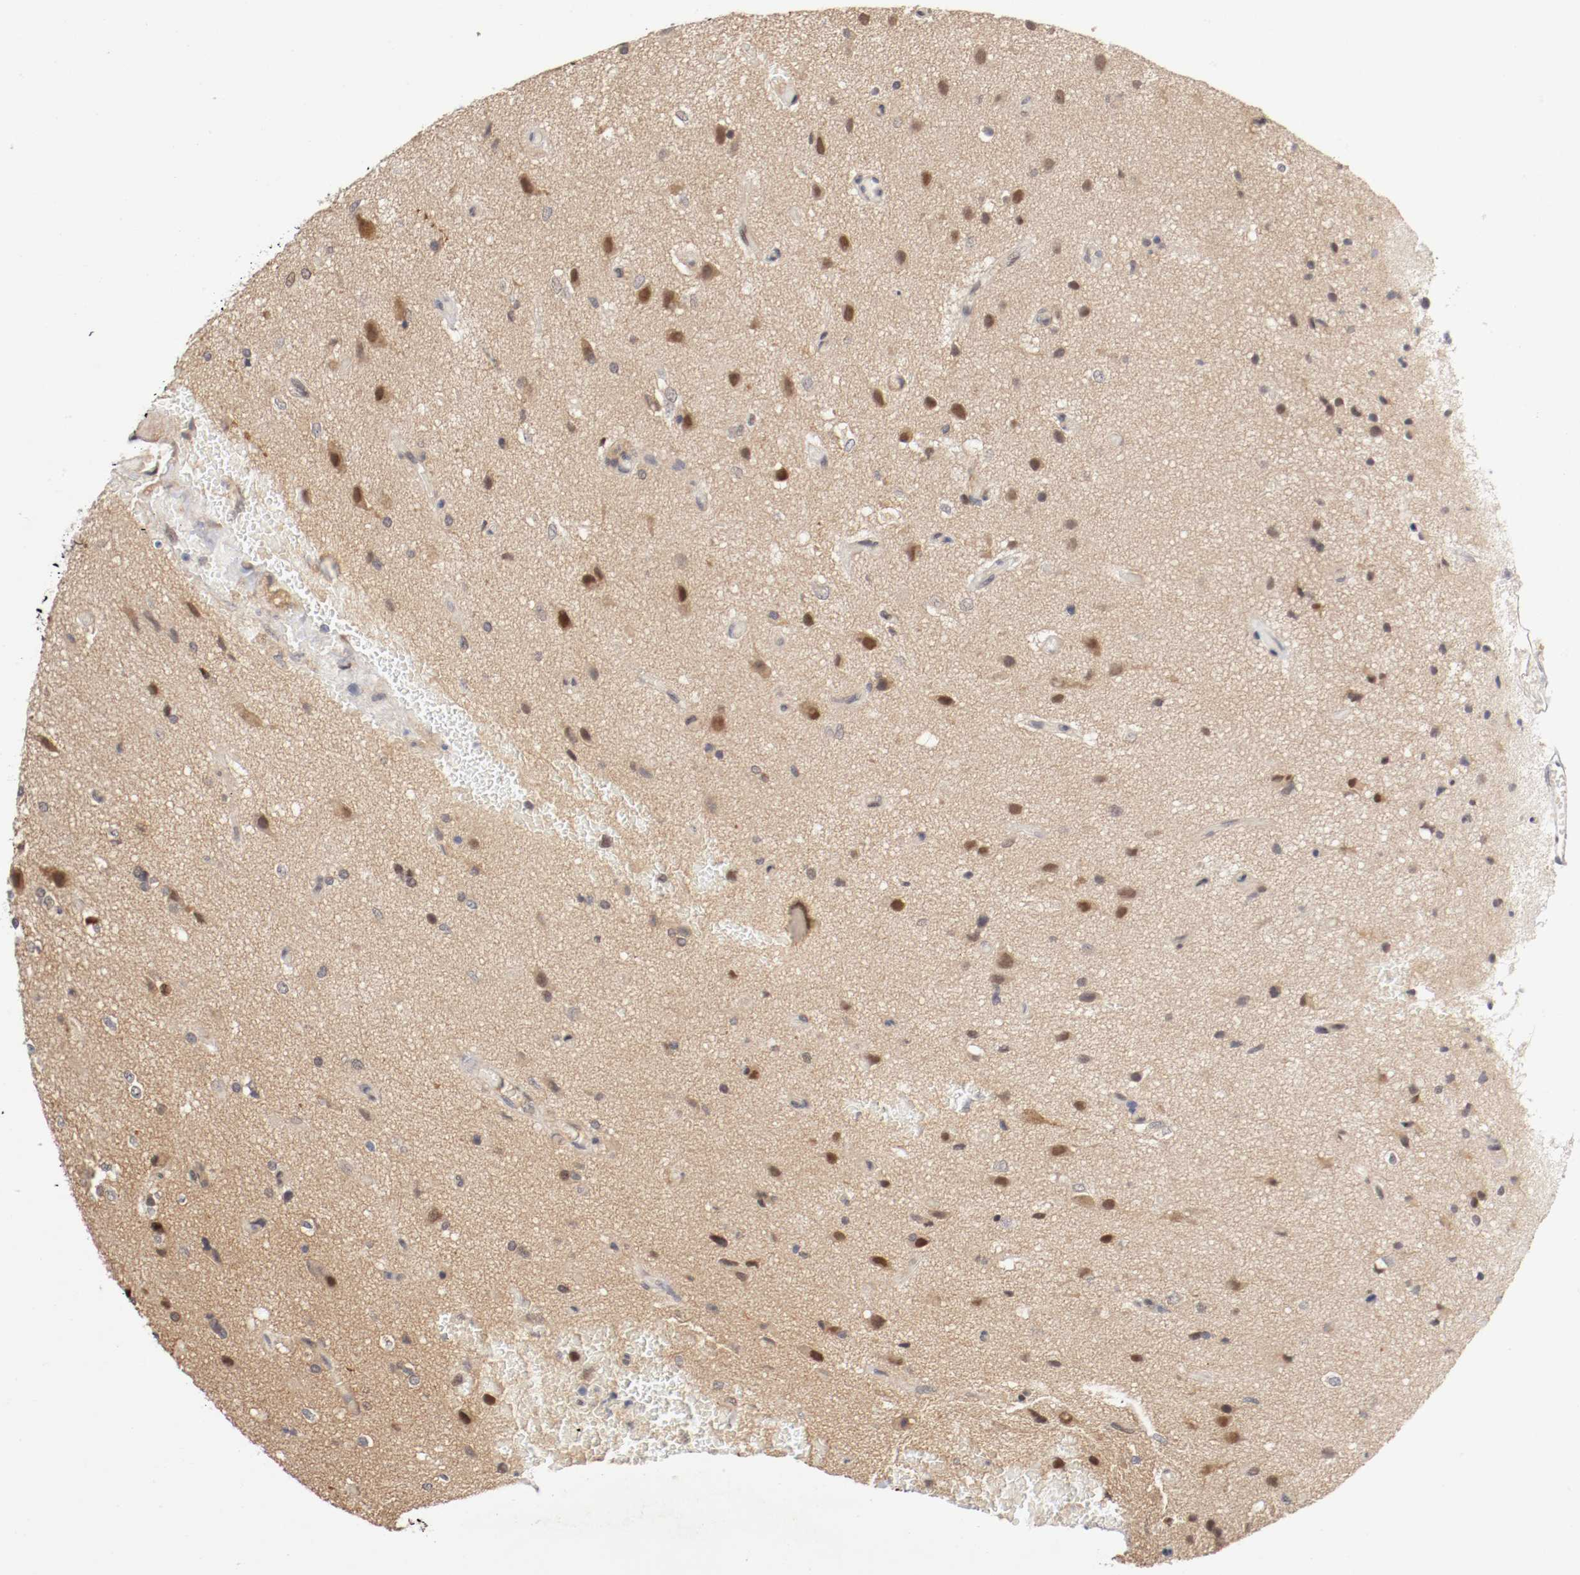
{"staining": {"intensity": "moderate", "quantity": "25%-75%", "location": "cytoplasmic/membranous,nuclear"}, "tissue": "glioma", "cell_type": "Tumor cells", "image_type": "cancer", "snomed": [{"axis": "morphology", "description": "Glioma, malignant, High grade"}, {"axis": "topography", "description": "Brain"}], "caption": "Human malignant glioma (high-grade) stained with a brown dye displays moderate cytoplasmic/membranous and nuclear positive staining in about 25%-75% of tumor cells.", "gene": "DNMT3B", "patient": {"sex": "male", "age": 47}}